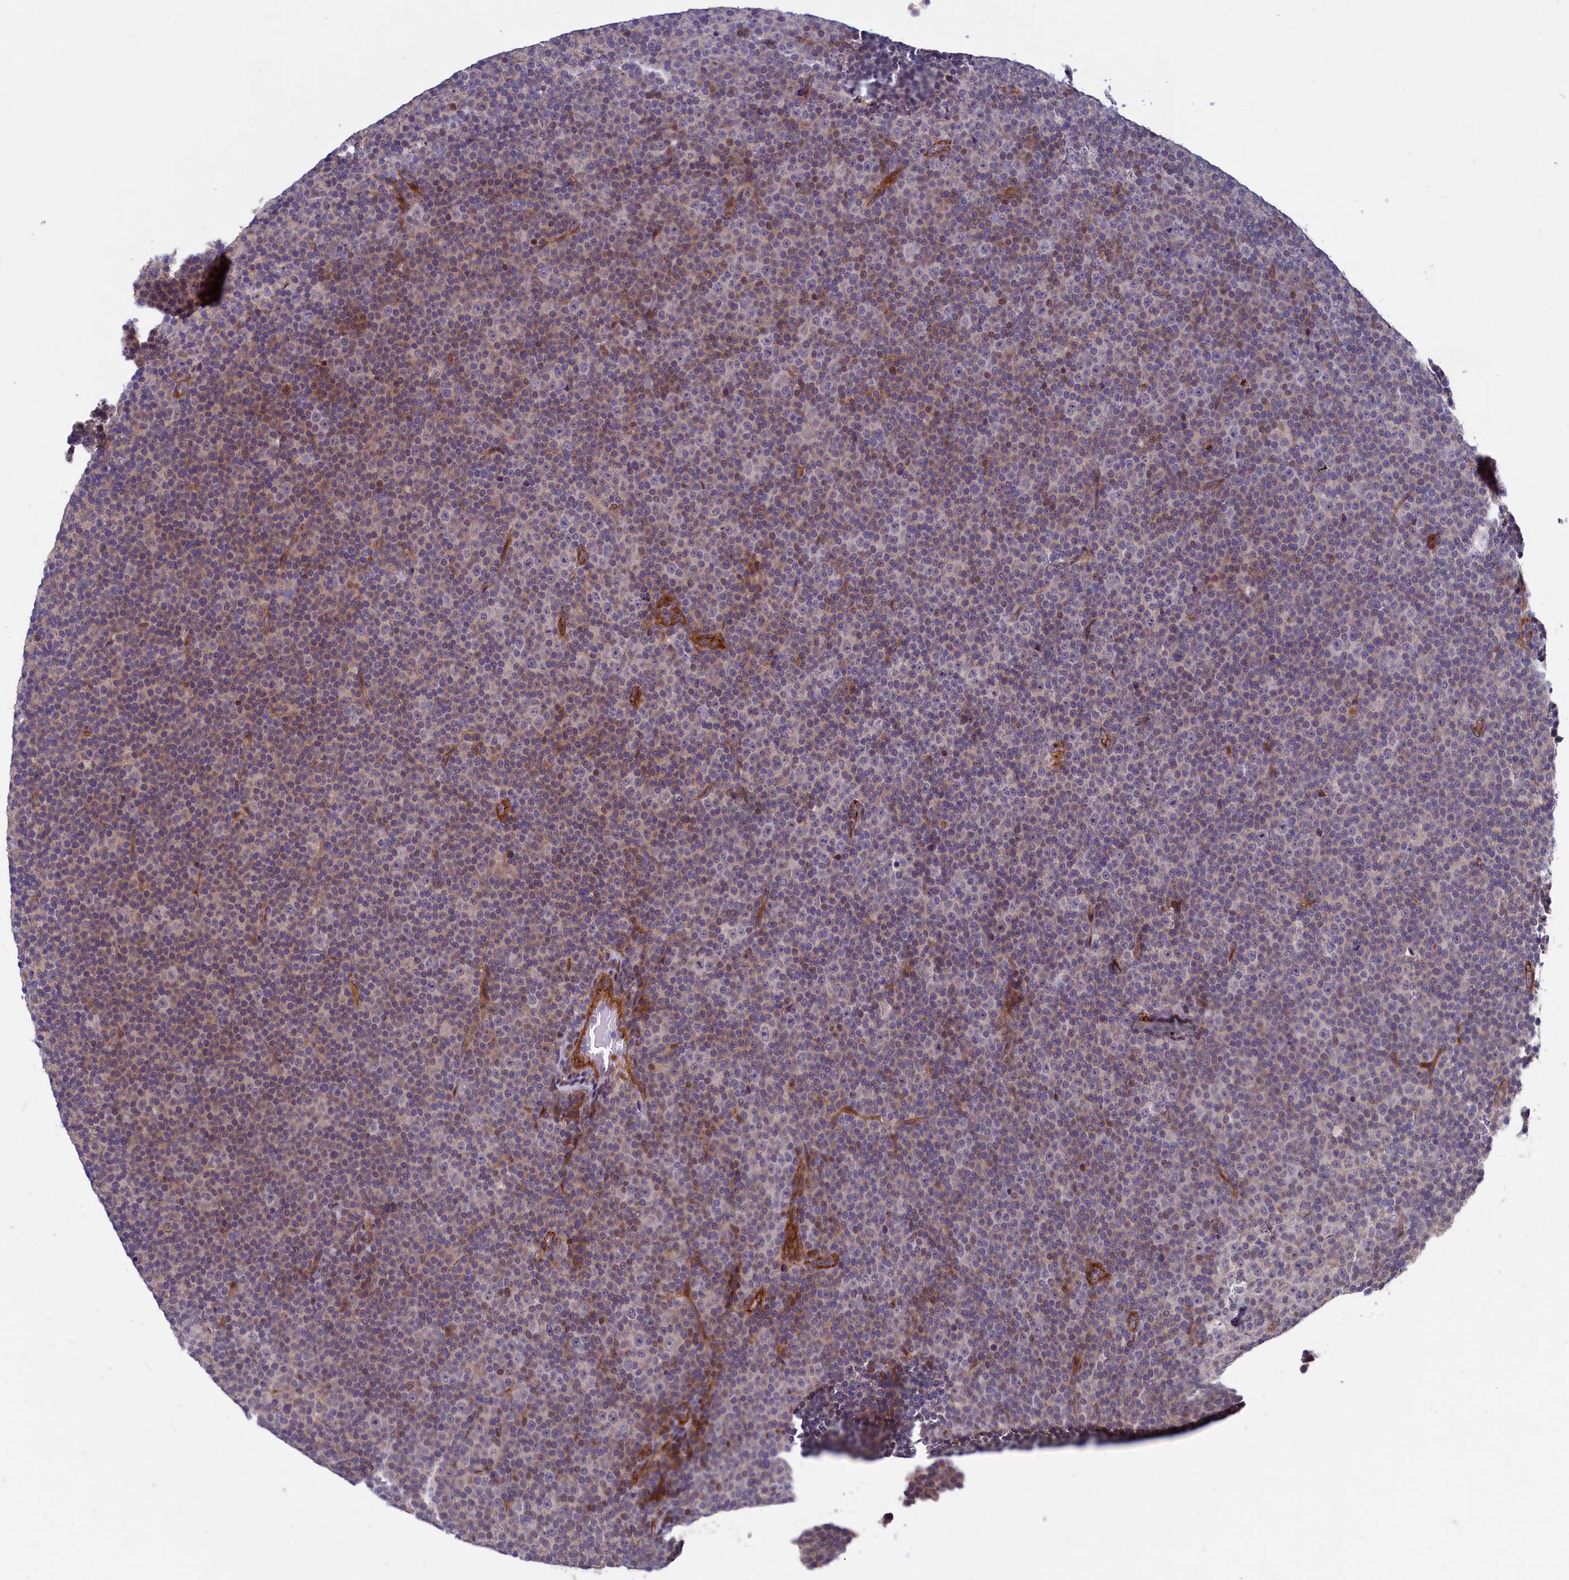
{"staining": {"intensity": "moderate", "quantity": "<25%", "location": "cytoplasmic/membranous"}, "tissue": "lymphoma", "cell_type": "Tumor cells", "image_type": "cancer", "snomed": [{"axis": "morphology", "description": "Malignant lymphoma, non-Hodgkin's type, Low grade"}, {"axis": "topography", "description": "Lymph node"}], "caption": "Malignant lymphoma, non-Hodgkin's type (low-grade) stained with immunohistochemistry (IHC) demonstrates moderate cytoplasmic/membranous expression in approximately <25% of tumor cells.", "gene": "PIK3C3", "patient": {"sex": "female", "age": 67}}